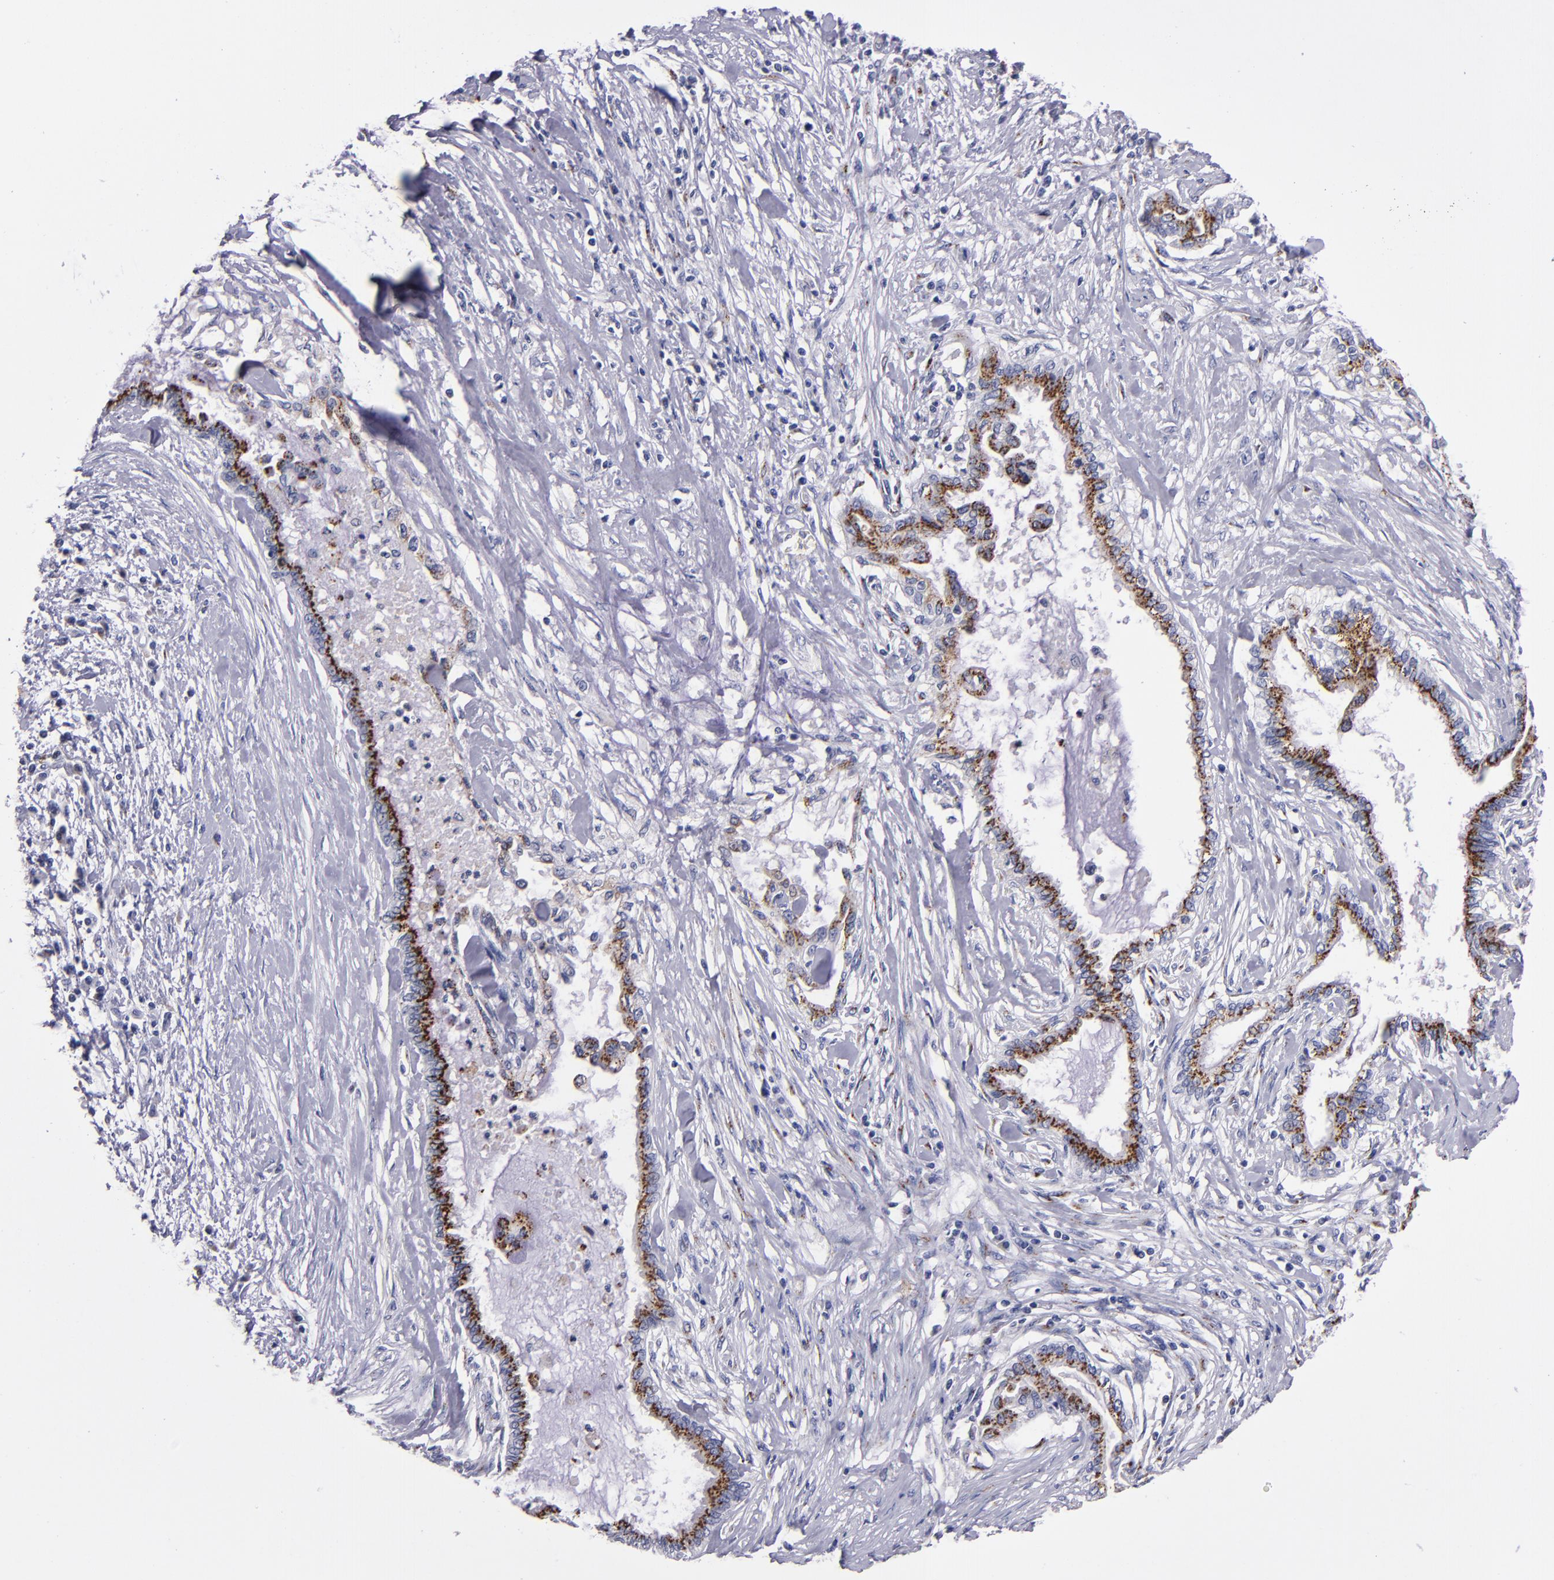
{"staining": {"intensity": "strong", "quantity": ">75%", "location": "cytoplasmic/membranous"}, "tissue": "pancreatic cancer", "cell_type": "Tumor cells", "image_type": "cancer", "snomed": [{"axis": "morphology", "description": "Adenocarcinoma, NOS"}, {"axis": "topography", "description": "Pancreas"}], "caption": "This histopathology image displays IHC staining of pancreatic cancer (adenocarcinoma), with high strong cytoplasmic/membranous expression in approximately >75% of tumor cells.", "gene": "RAB41", "patient": {"sex": "female", "age": 64}}